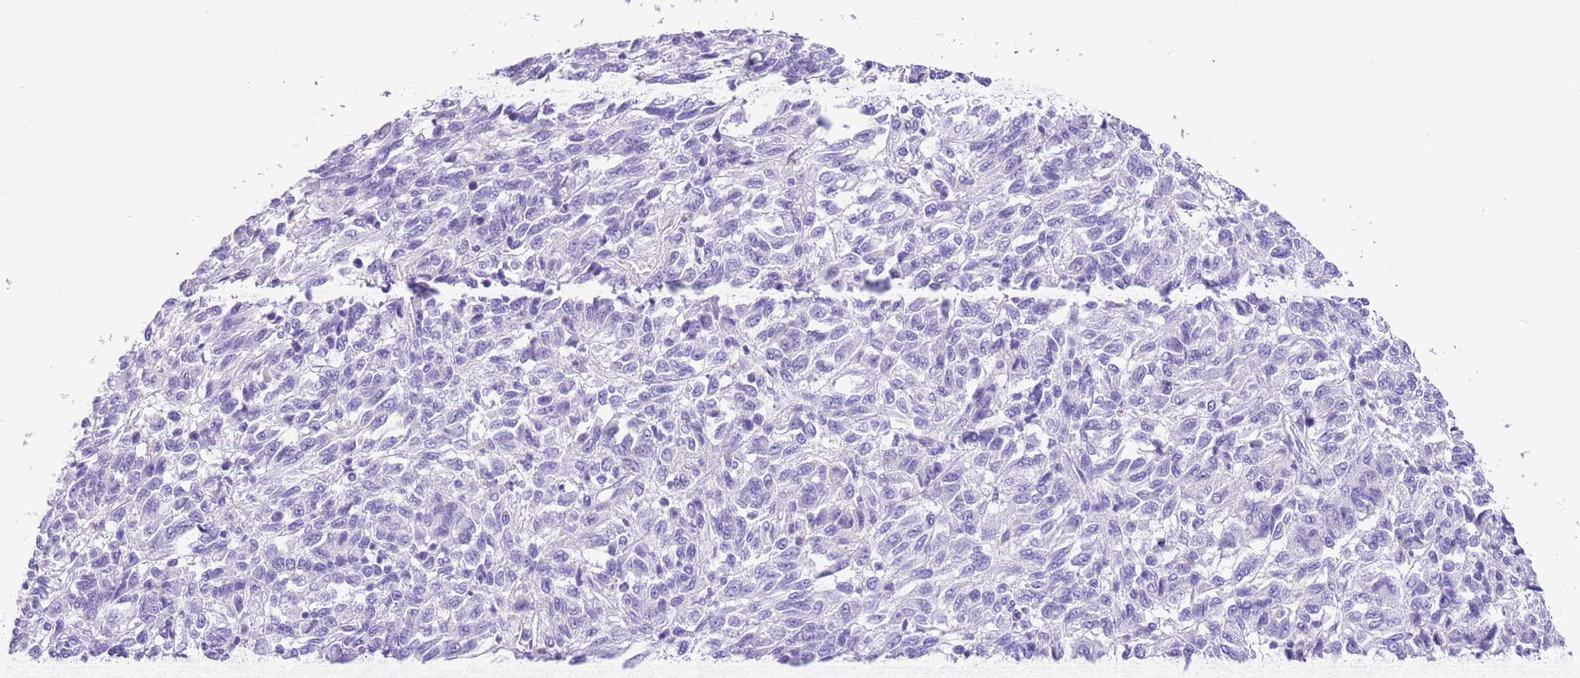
{"staining": {"intensity": "negative", "quantity": "none", "location": "none"}, "tissue": "melanoma", "cell_type": "Tumor cells", "image_type": "cancer", "snomed": [{"axis": "morphology", "description": "Malignant melanoma, Metastatic site"}, {"axis": "topography", "description": "Lung"}], "caption": "Human melanoma stained for a protein using IHC displays no staining in tumor cells.", "gene": "TBC1D10B", "patient": {"sex": "male", "age": 64}}